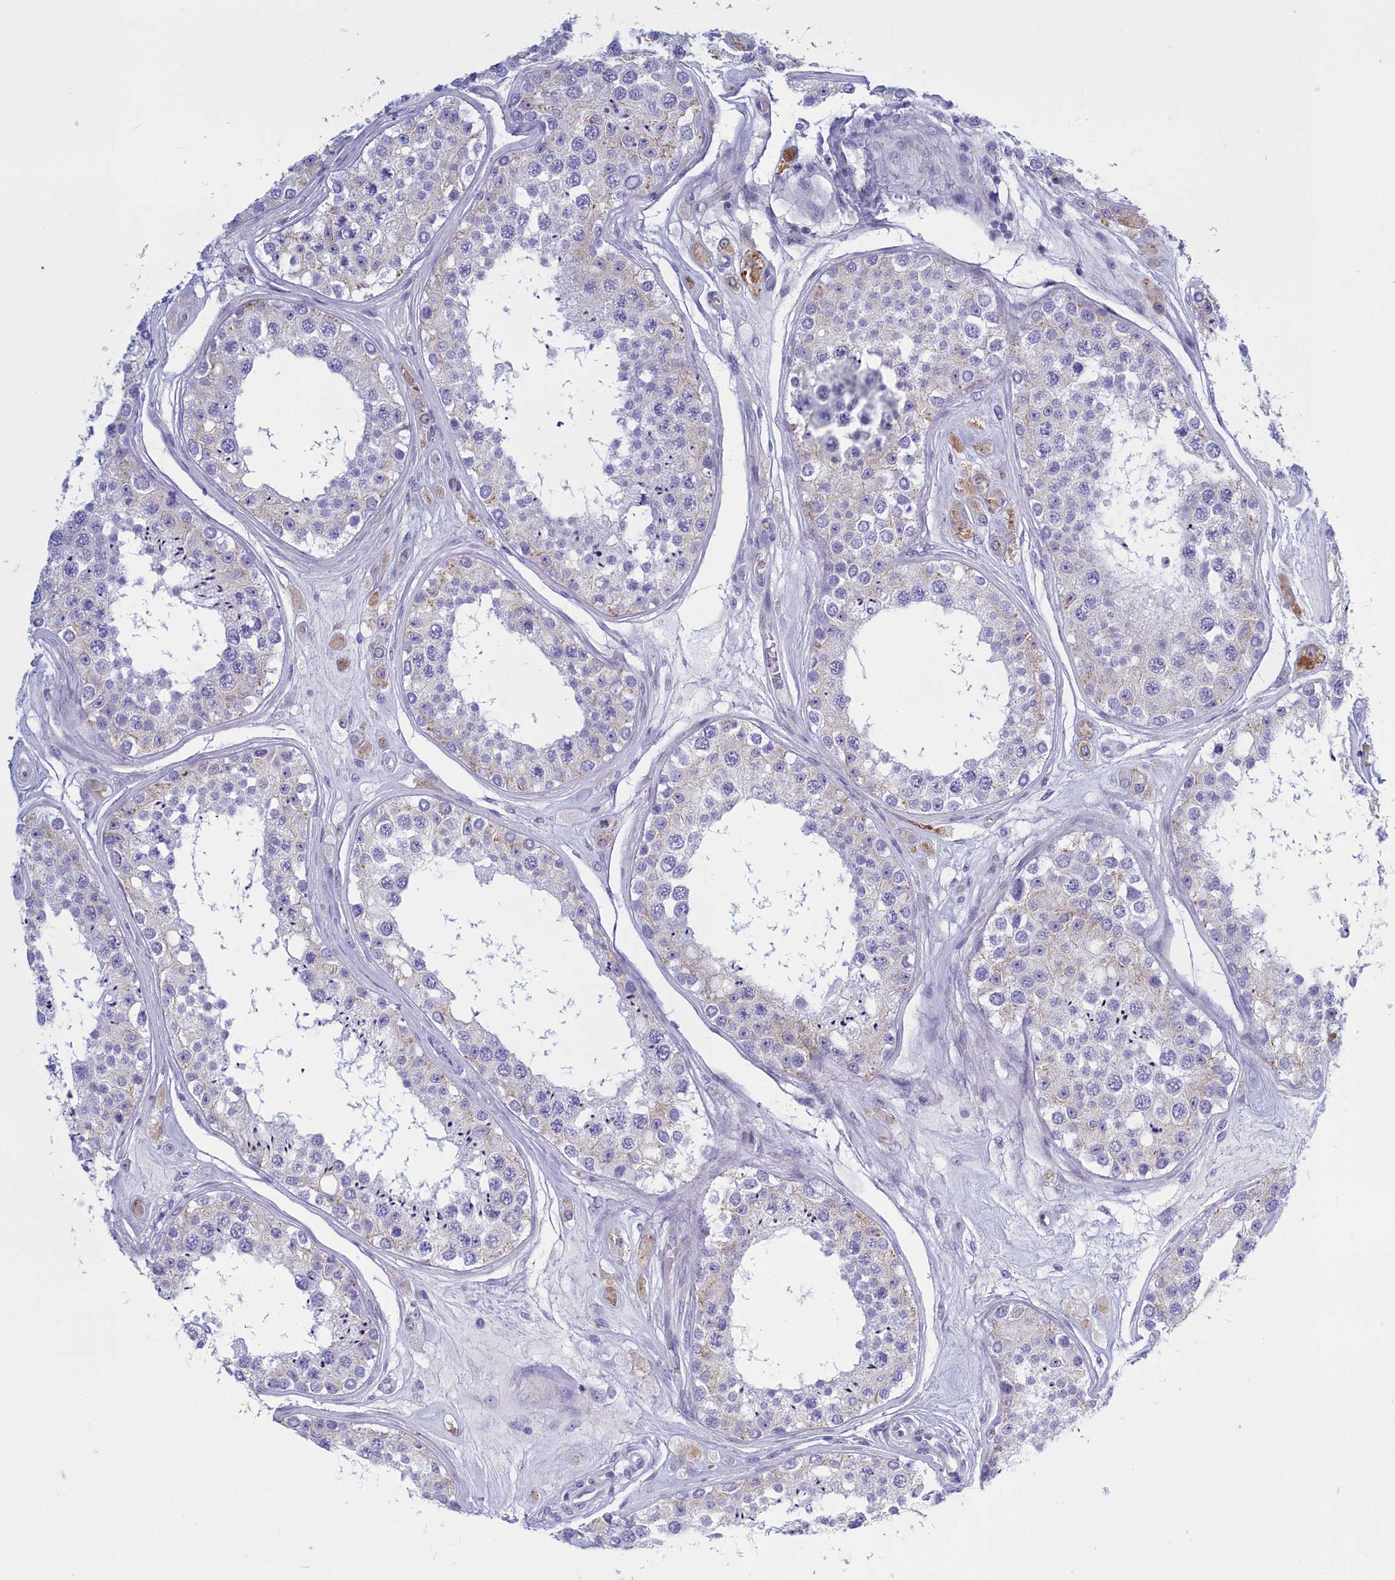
{"staining": {"intensity": "weak", "quantity": "<25%", "location": "cytoplasmic/membranous"}, "tissue": "testis", "cell_type": "Cells in seminiferous ducts", "image_type": "normal", "snomed": [{"axis": "morphology", "description": "Normal tissue, NOS"}, {"axis": "topography", "description": "Testis"}], "caption": "This is an IHC image of unremarkable human testis. There is no expression in cells in seminiferous ducts.", "gene": "TMEM97", "patient": {"sex": "male", "age": 25}}